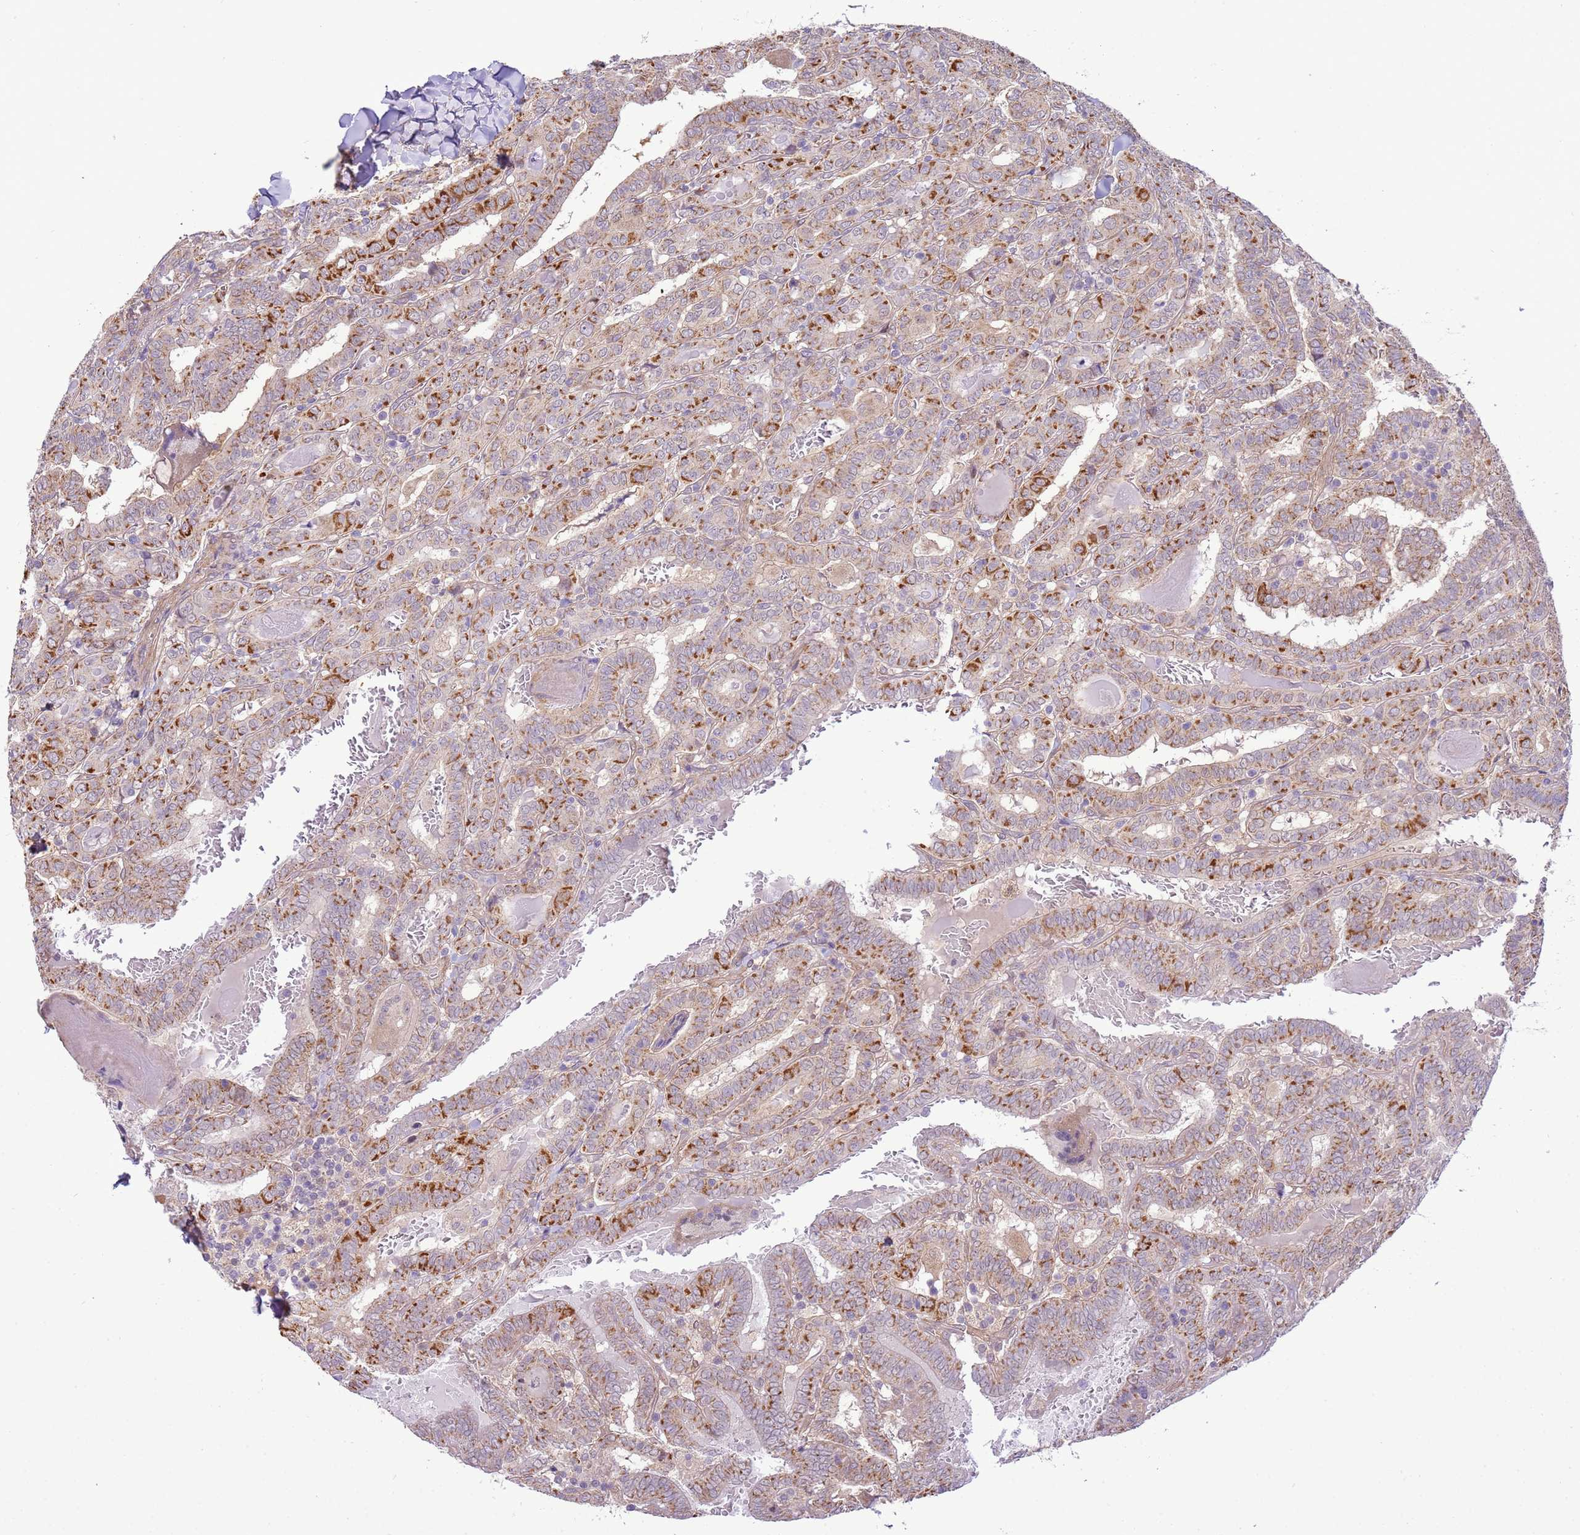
{"staining": {"intensity": "moderate", "quantity": "25%-75%", "location": "cytoplasmic/membranous"}, "tissue": "thyroid cancer", "cell_type": "Tumor cells", "image_type": "cancer", "snomed": [{"axis": "morphology", "description": "Papillary adenocarcinoma, NOS"}, {"axis": "topography", "description": "Thyroid gland"}], "caption": "Immunohistochemical staining of human thyroid cancer (papillary adenocarcinoma) exhibits medium levels of moderate cytoplasmic/membranous protein positivity in about 25%-75% of tumor cells.", "gene": "SCARA3", "patient": {"sex": "female", "age": 72}}